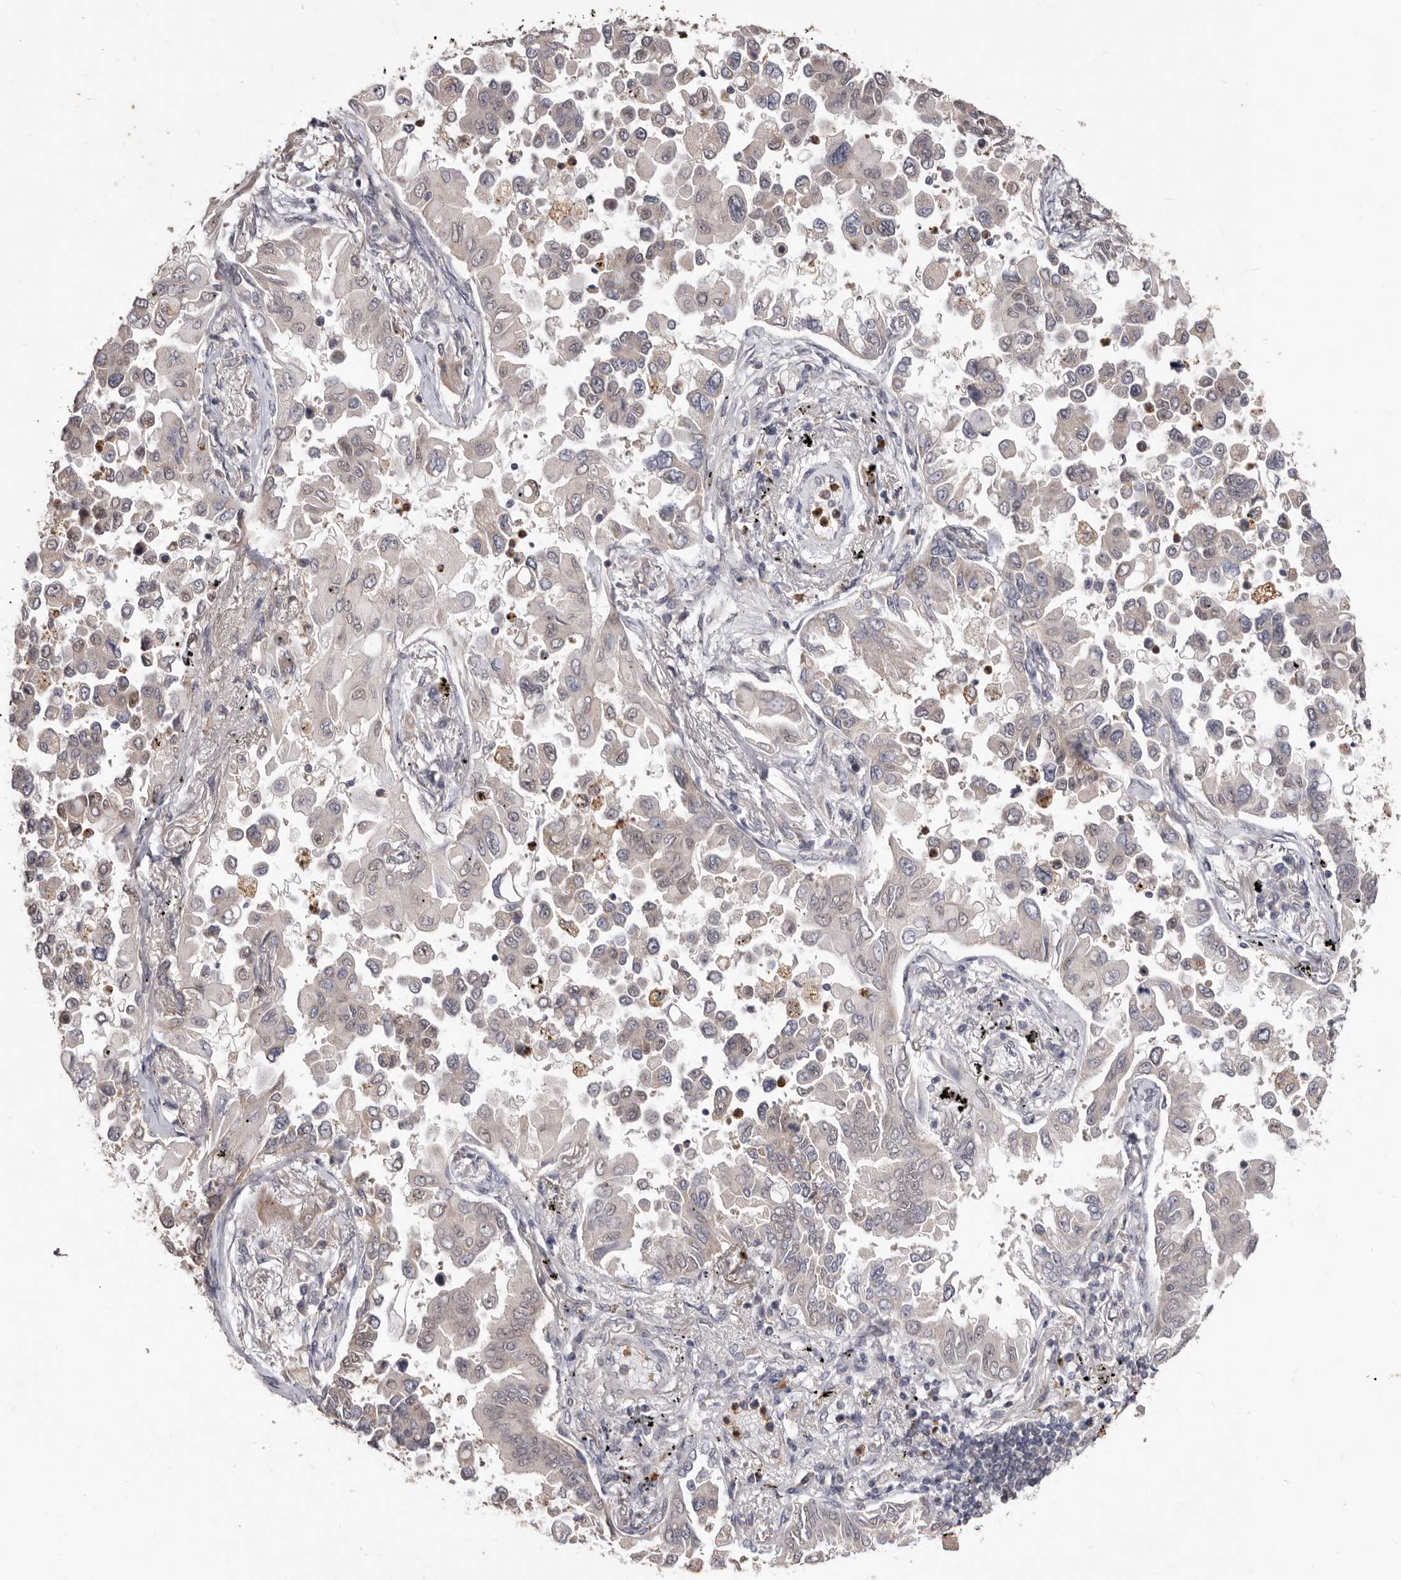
{"staining": {"intensity": "weak", "quantity": "<25%", "location": "nuclear"}, "tissue": "lung cancer", "cell_type": "Tumor cells", "image_type": "cancer", "snomed": [{"axis": "morphology", "description": "Adenocarcinoma, NOS"}, {"axis": "topography", "description": "Lung"}], "caption": "Photomicrograph shows no protein positivity in tumor cells of lung adenocarcinoma tissue.", "gene": "ACLY", "patient": {"sex": "female", "age": 67}}